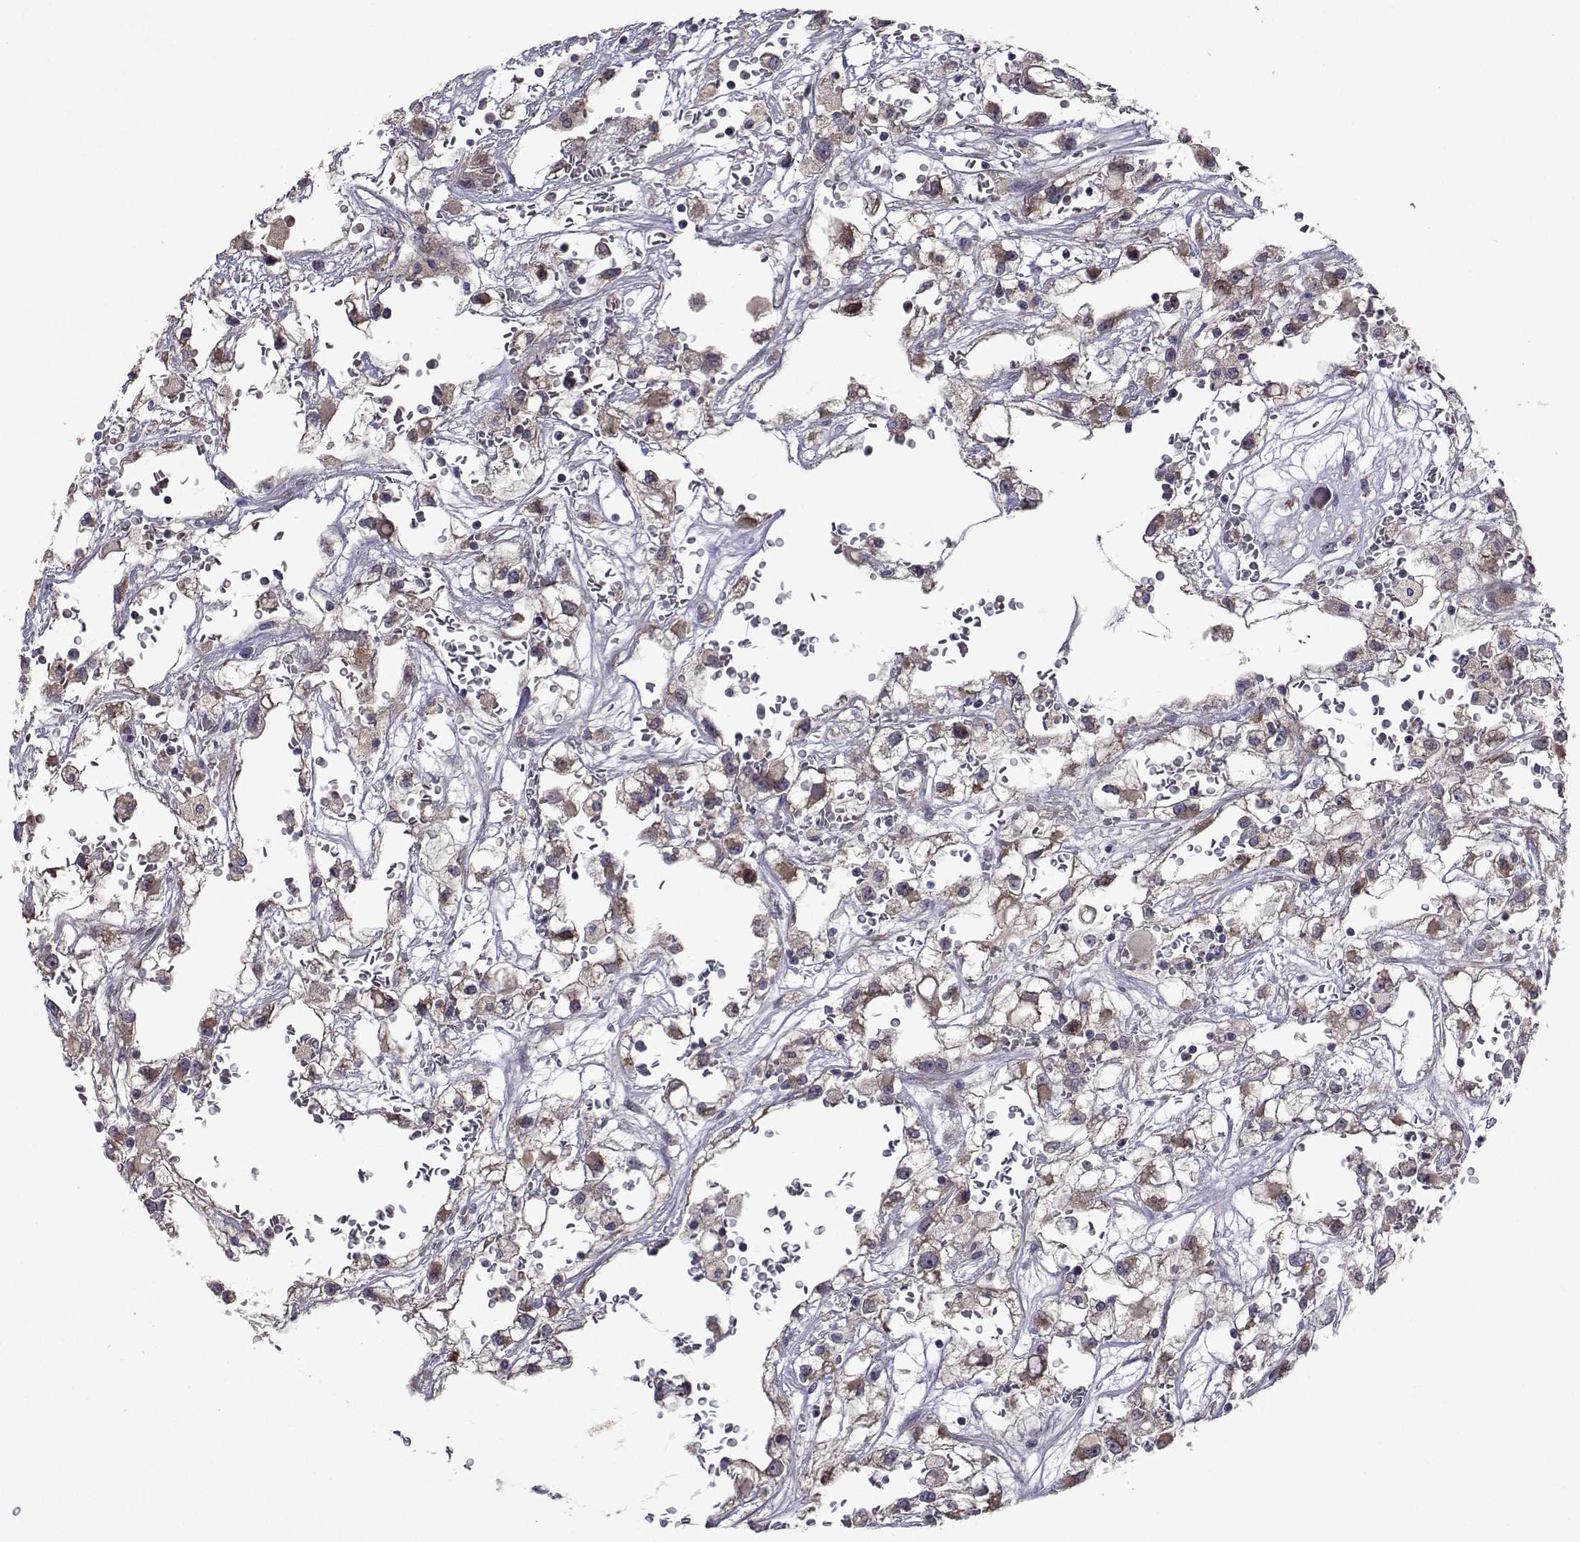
{"staining": {"intensity": "negative", "quantity": "none", "location": "none"}, "tissue": "renal cancer", "cell_type": "Tumor cells", "image_type": "cancer", "snomed": [{"axis": "morphology", "description": "Adenocarcinoma, NOS"}, {"axis": "topography", "description": "Kidney"}], "caption": "There is no significant staining in tumor cells of adenocarcinoma (renal). The staining is performed using DAB brown chromogen with nuclei counter-stained in using hematoxylin.", "gene": "TARBP2", "patient": {"sex": "male", "age": 59}}